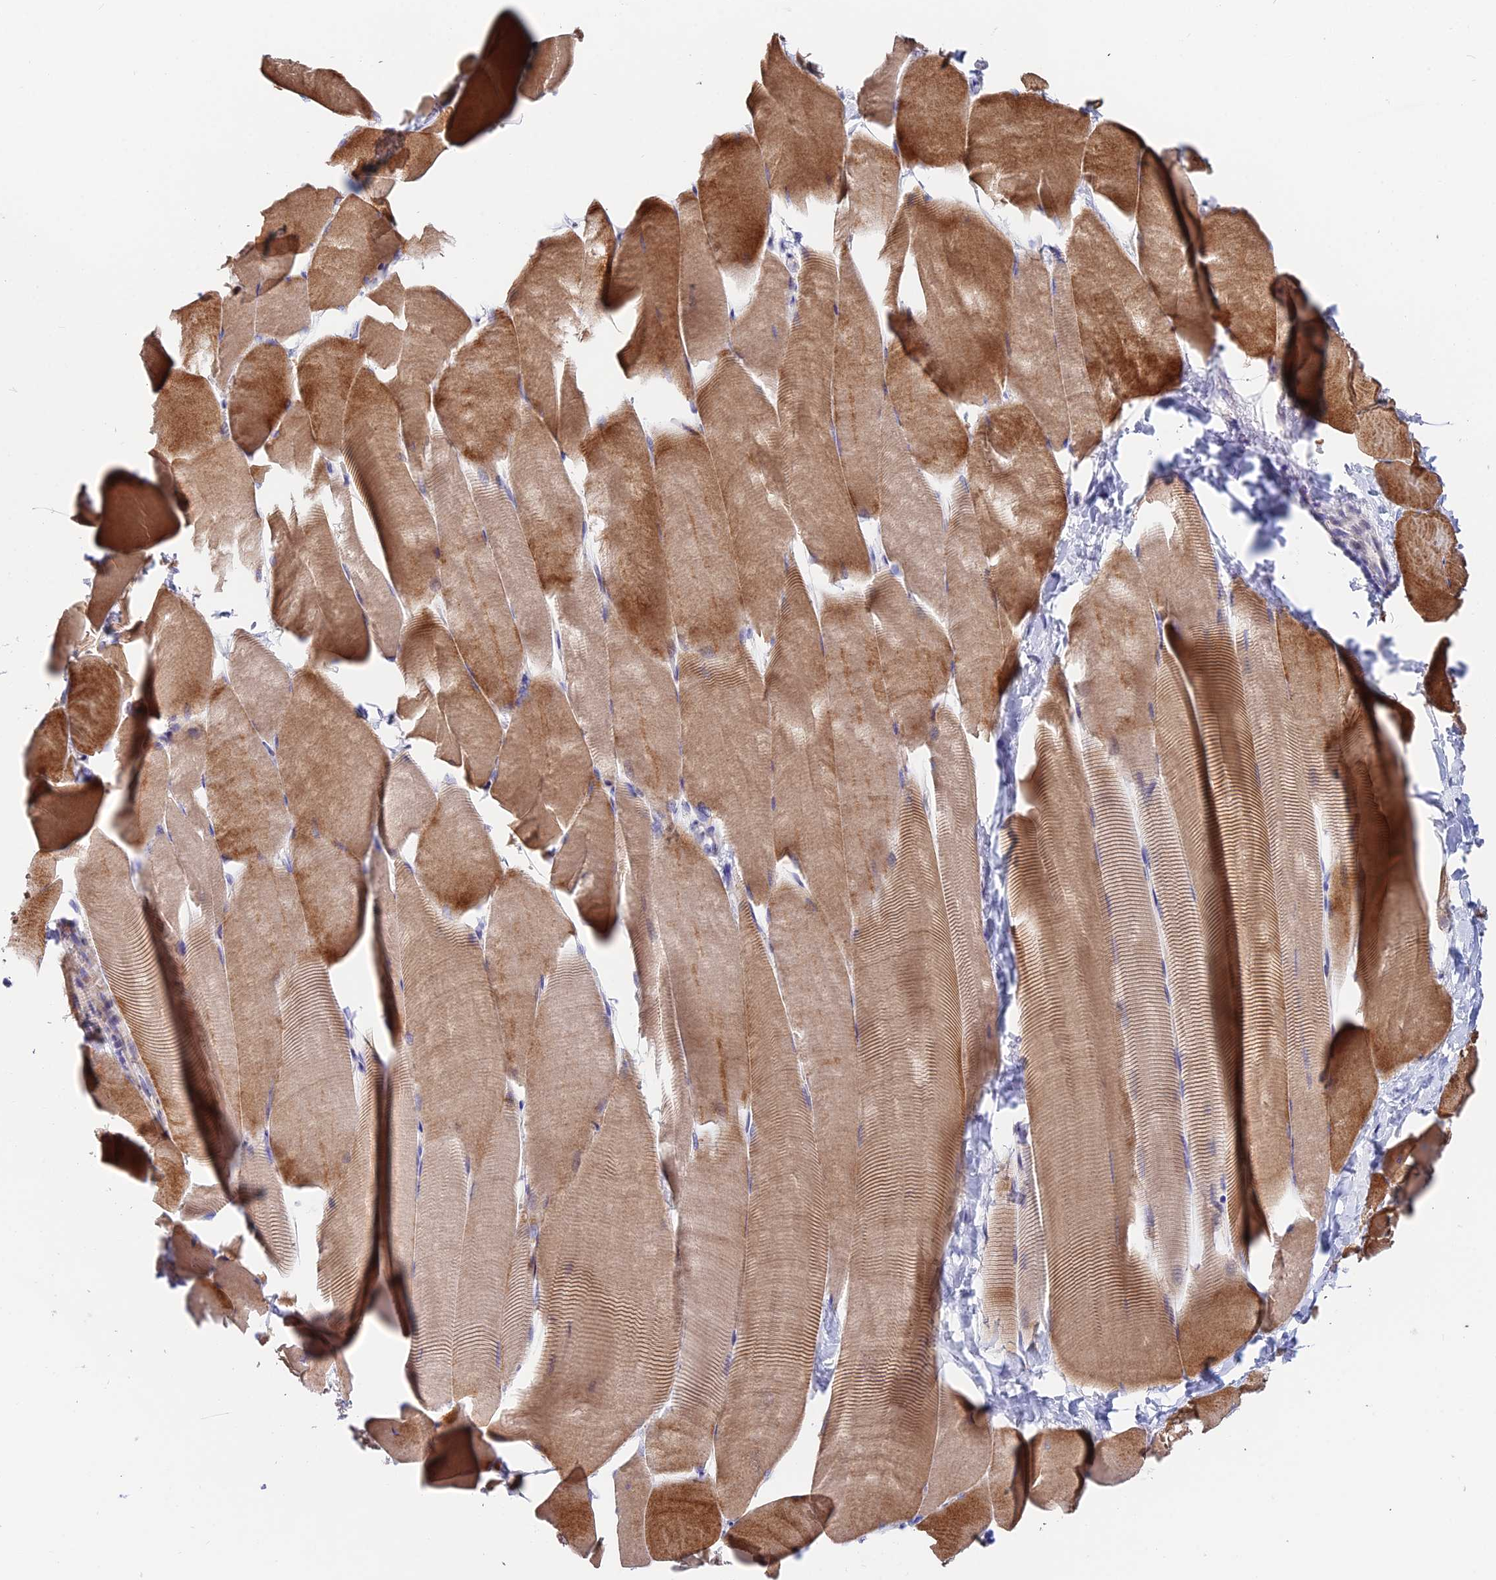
{"staining": {"intensity": "moderate", "quantity": ">75%", "location": "cytoplasmic/membranous"}, "tissue": "skeletal muscle", "cell_type": "Myocytes", "image_type": "normal", "snomed": [{"axis": "morphology", "description": "Normal tissue, NOS"}, {"axis": "topography", "description": "Skeletal muscle"}], "caption": "The image shows a brown stain indicating the presence of a protein in the cytoplasmic/membranous of myocytes in skeletal muscle. The protein of interest is shown in brown color, while the nuclei are stained blue.", "gene": "ACTR5", "patient": {"sex": "male", "age": 25}}